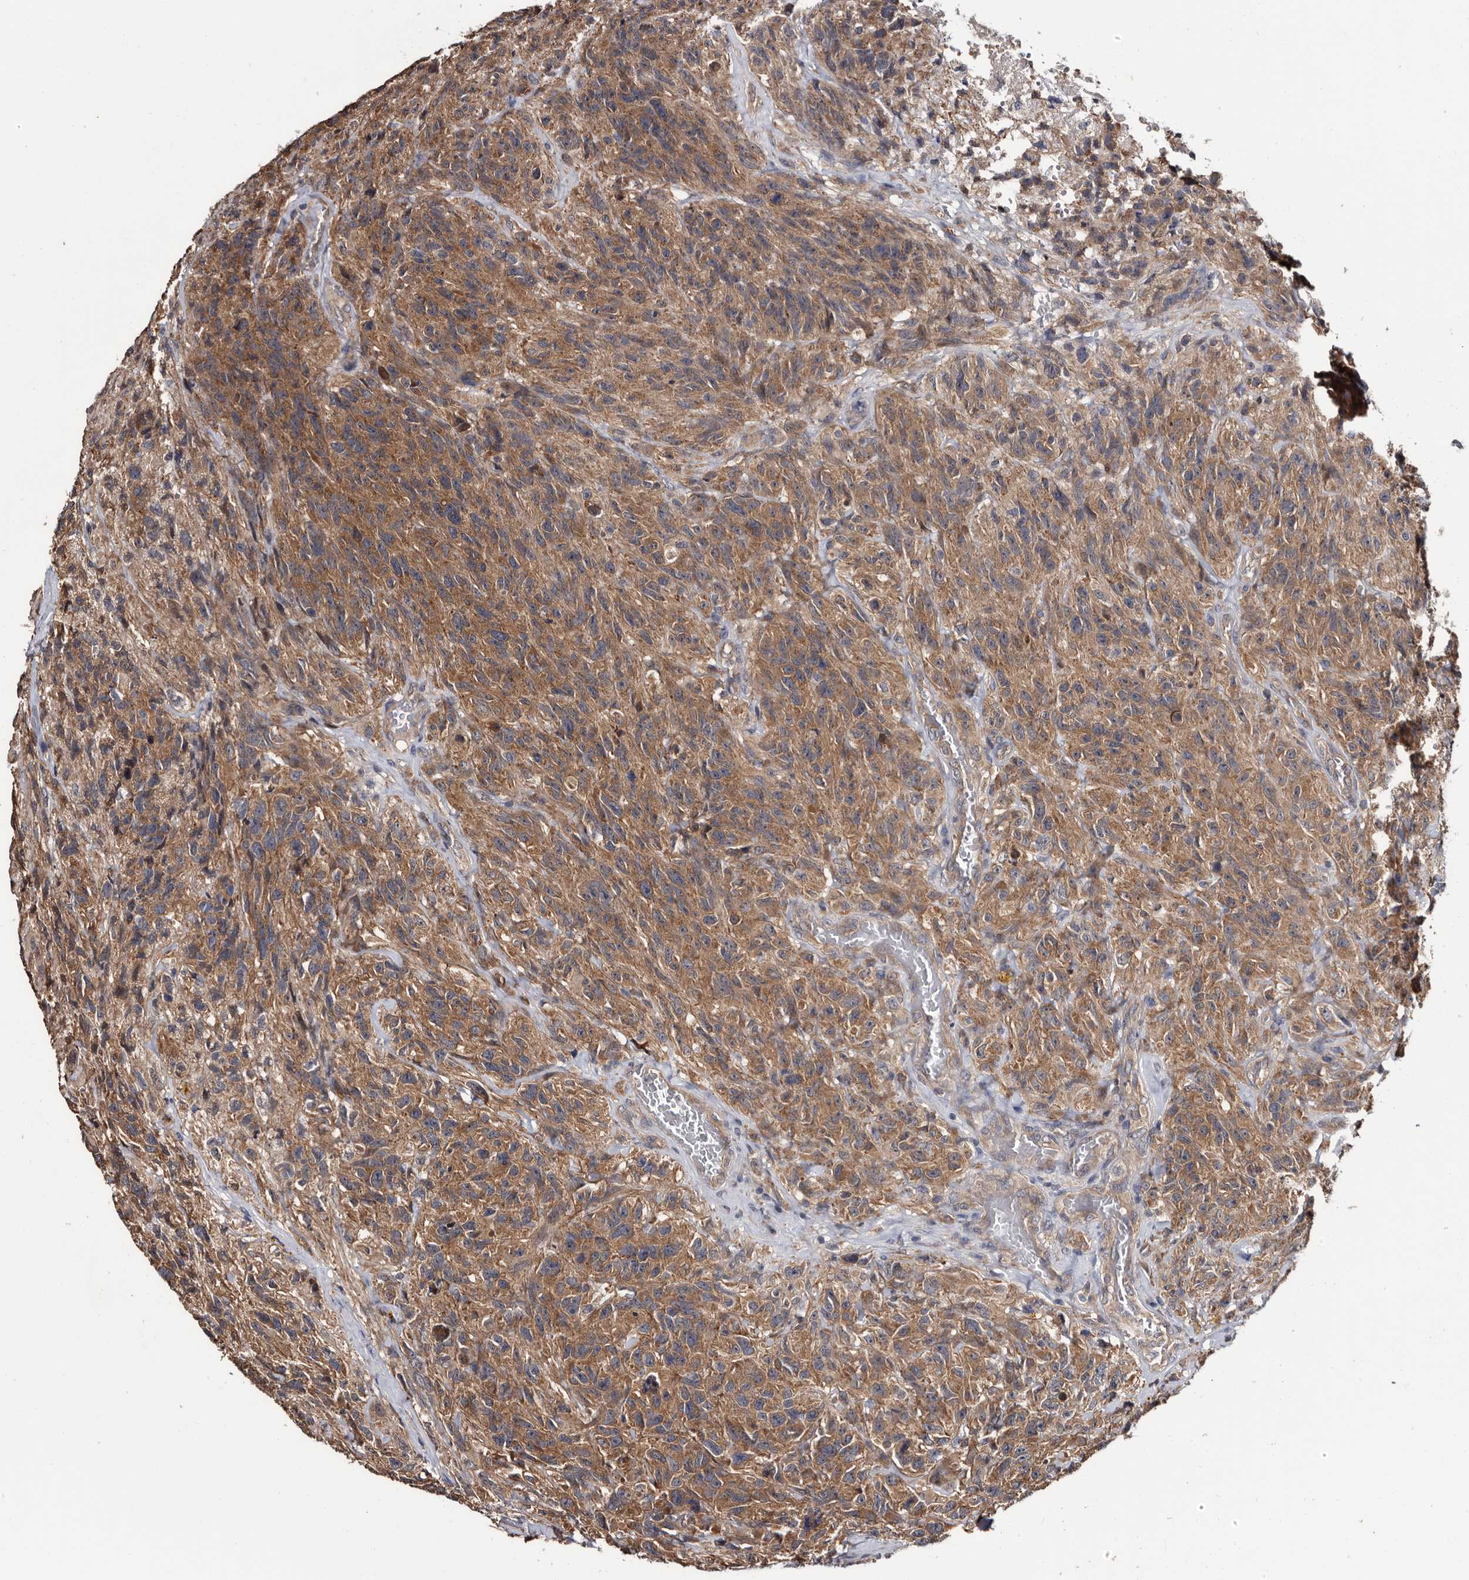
{"staining": {"intensity": "moderate", "quantity": ">75%", "location": "cytoplasmic/membranous"}, "tissue": "glioma", "cell_type": "Tumor cells", "image_type": "cancer", "snomed": [{"axis": "morphology", "description": "Glioma, malignant, High grade"}, {"axis": "topography", "description": "Brain"}], "caption": "Immunohistochemical staining of malignant glioma (high-grade) exhibits moderate cytoplasmic/membranous protein expression in approximately >75% of tumor cells.", "gene": "TTI2", "patient": {"sex": "male", "age": 69}}